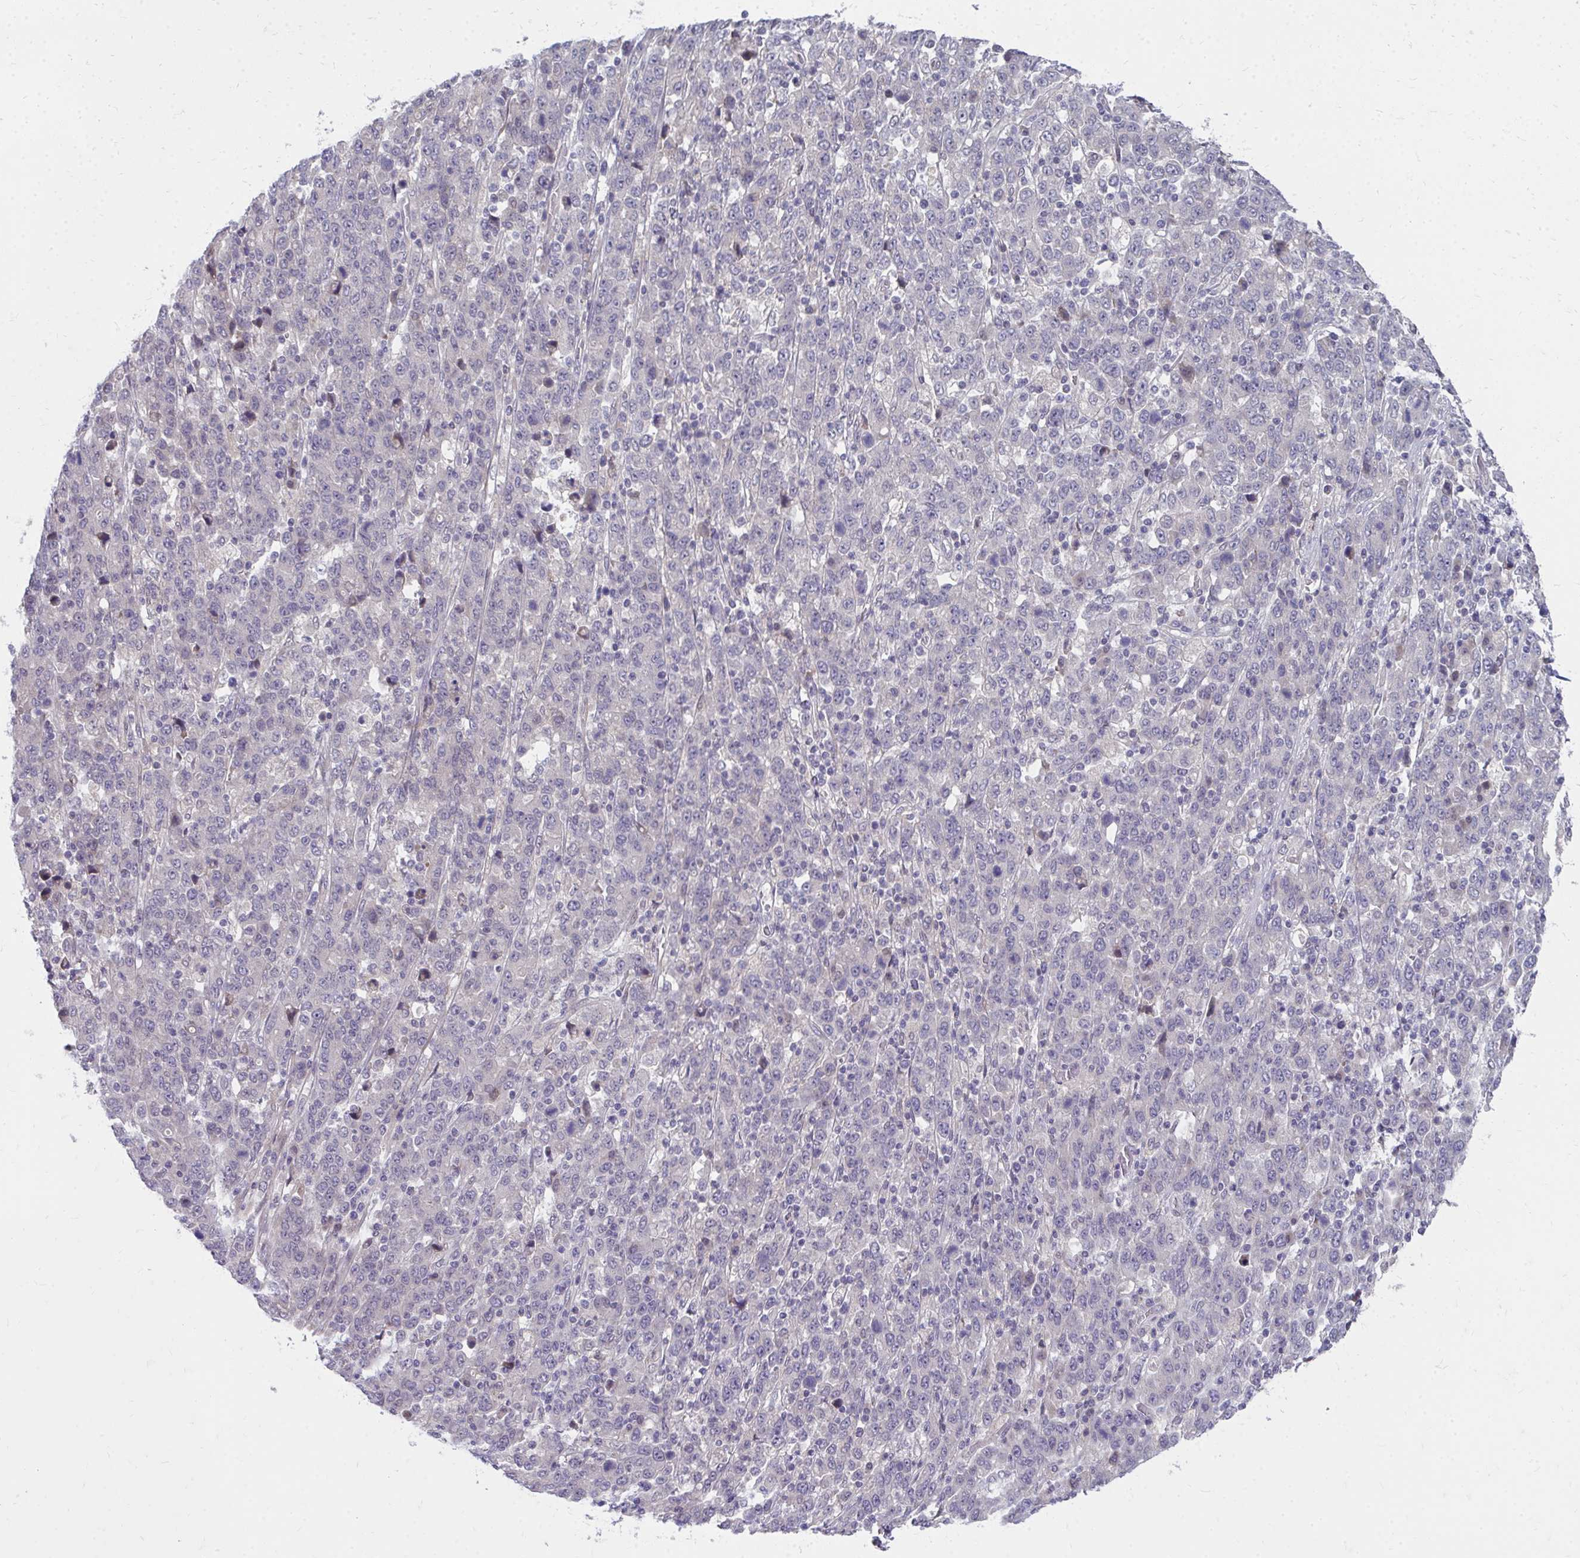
{"staining": {"intensity": "negative", "quantity": "none", "location": "none"}, "tissue": "stomach cancer", "cell_type": "Tumor cells", "image_type": "cancer", "snomed": [{"axis": "morphology", "description": "Adenocarcinoma, NOS"}, {"axis": "topography", "description": "Stomach, upper"}], "caption": "This is an IHC image of stomach cancer (adenocarcinoma). There is no positivity in tumor cells.", "gene": "MROH8", "patient": {"sex": "male", "age": 69}}